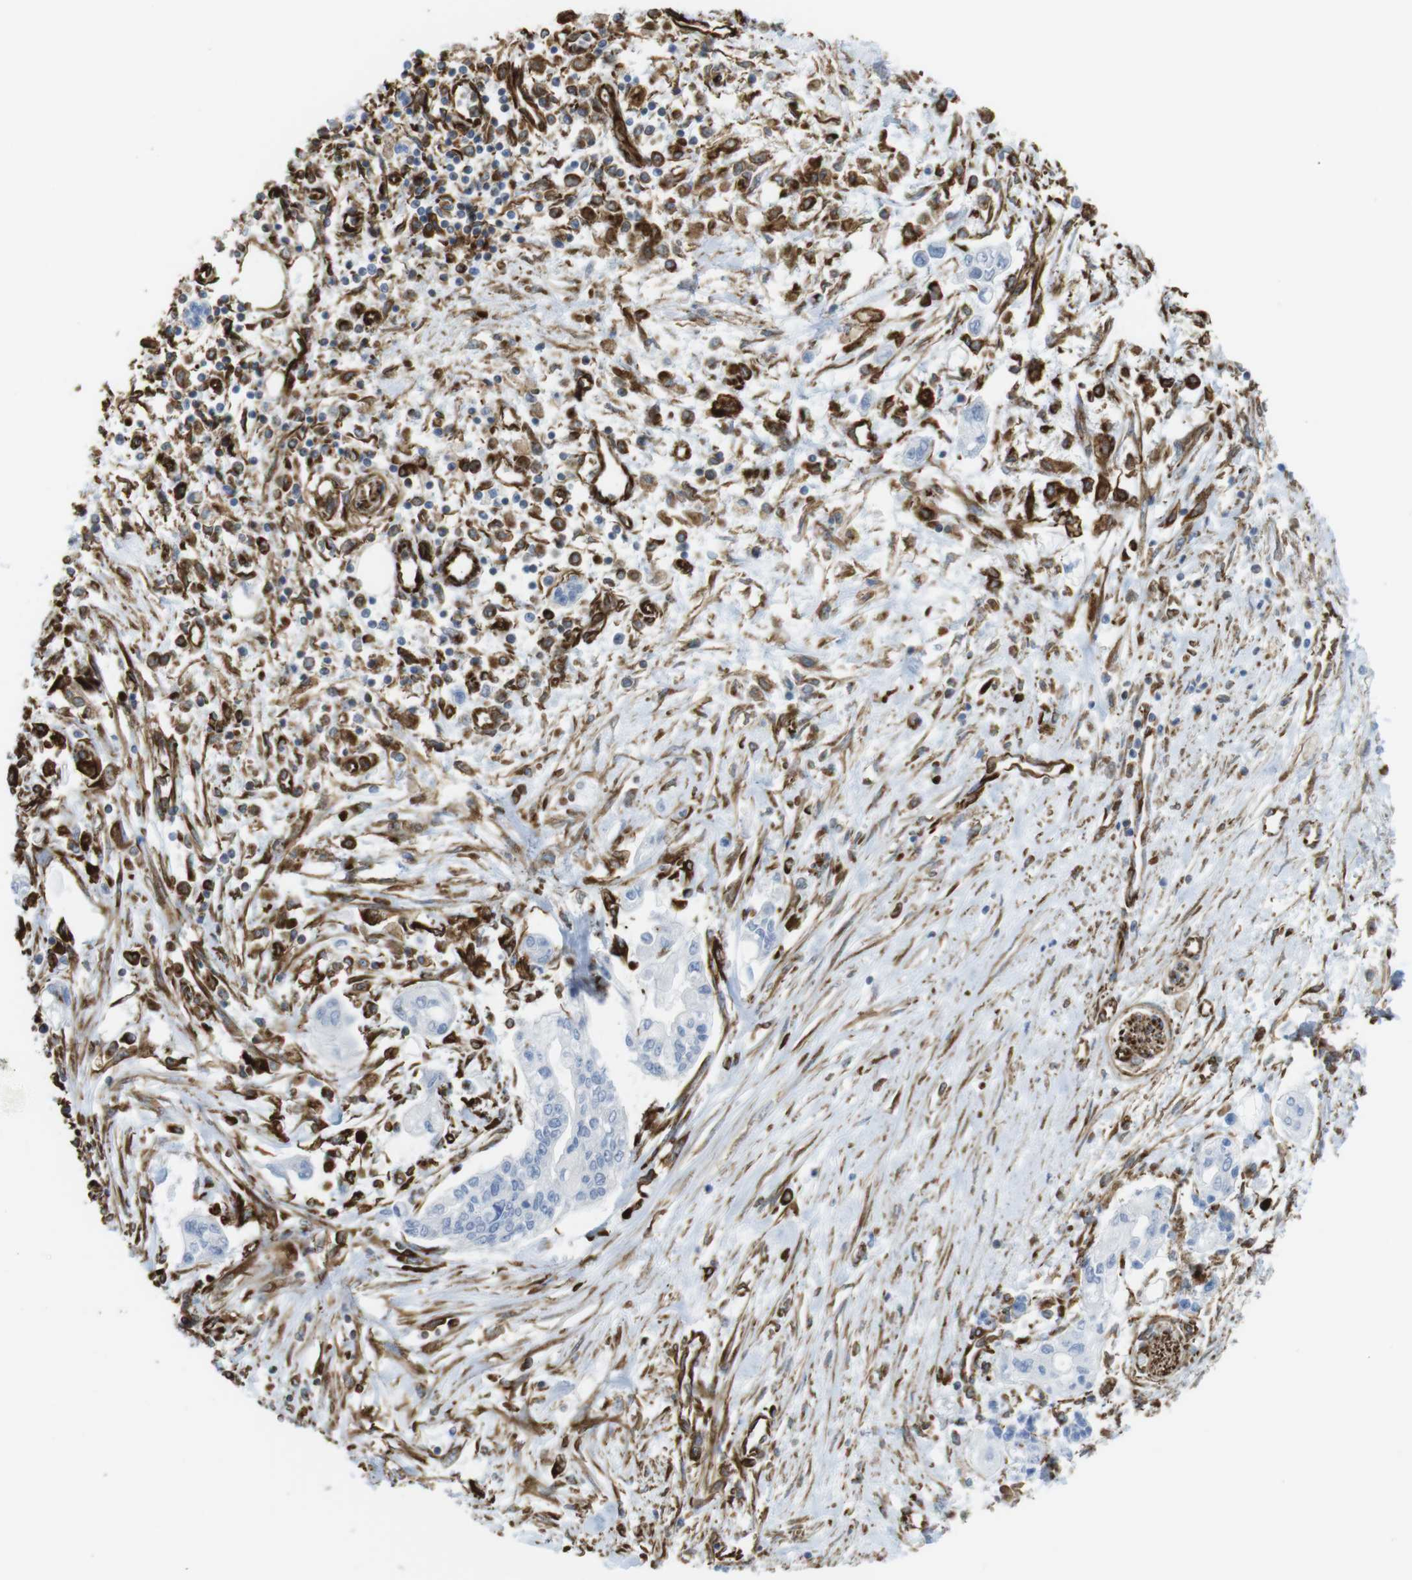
{"staining": {"intensity": "negative", "quantity": "none", "location": "none"}, "tissue": "pancreatic cancer", "cell_type": "Tumor cells", "image_type": "cancer", "snomed": [{"axis": "morphology", "description": "Adenocarcinoma, NOS"}, {"axis": "topography", "description": "Pancreas"}], "caption": "There is no significant staining in tumor cells of pancreatic adenocarcinoma.", "gene": "RALGPS1", "patient": {"sex": "female", "age": 77}}